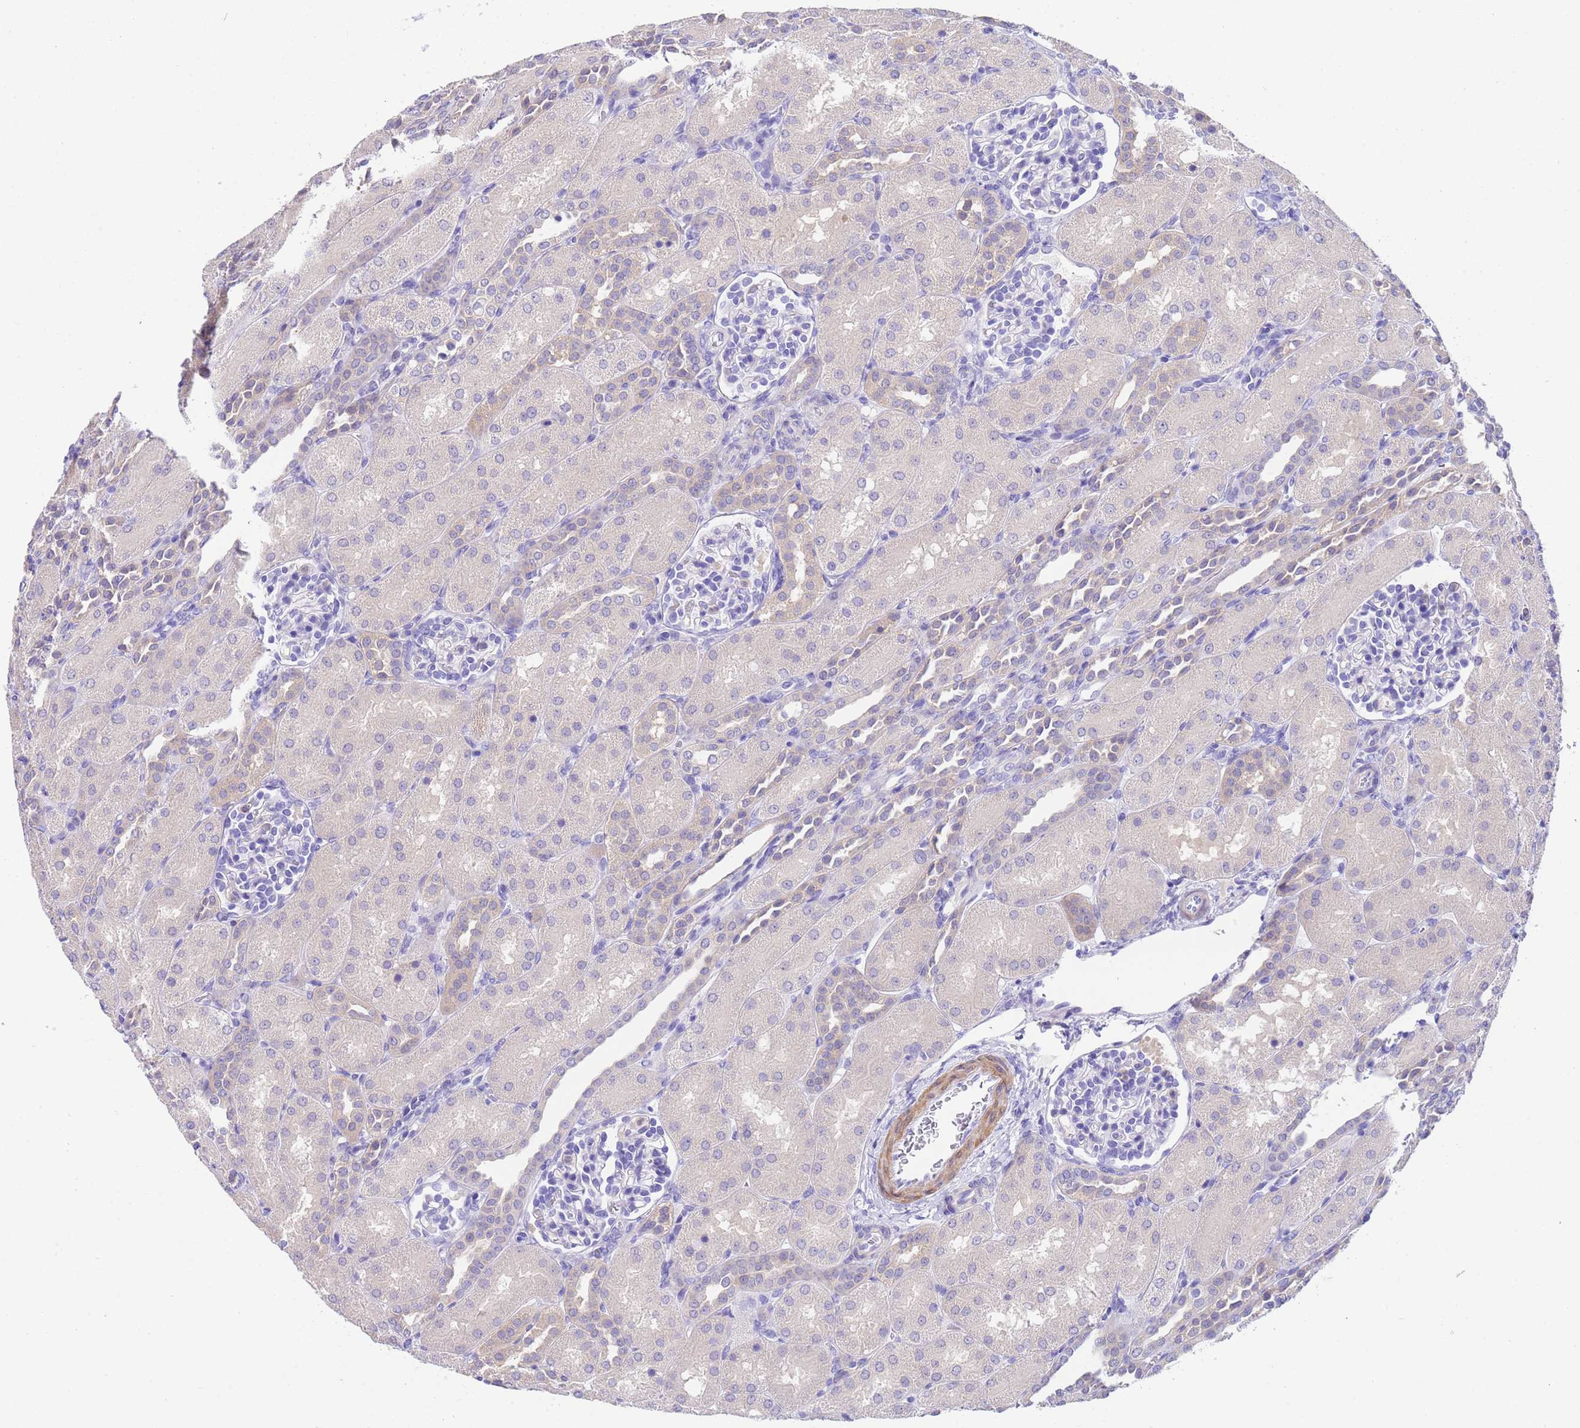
{"staining": {"intensity": "negative", "quantity": "none", "location": "none"}, "tissue": "kidney", "cell_type": "Cells in glomeruli", "image_type": "normal", "snomed": [{"axis": "morphology", "description": "Normal tissue, NOS"}, {"axis": "topography", "description": "Kidney"}], "caption": "Micrograph shows no significant protein staining in cells in glomeruli of unremarkable kidney.", "gene": "USP38", "patient": {"sex": "male", "age": 1}}